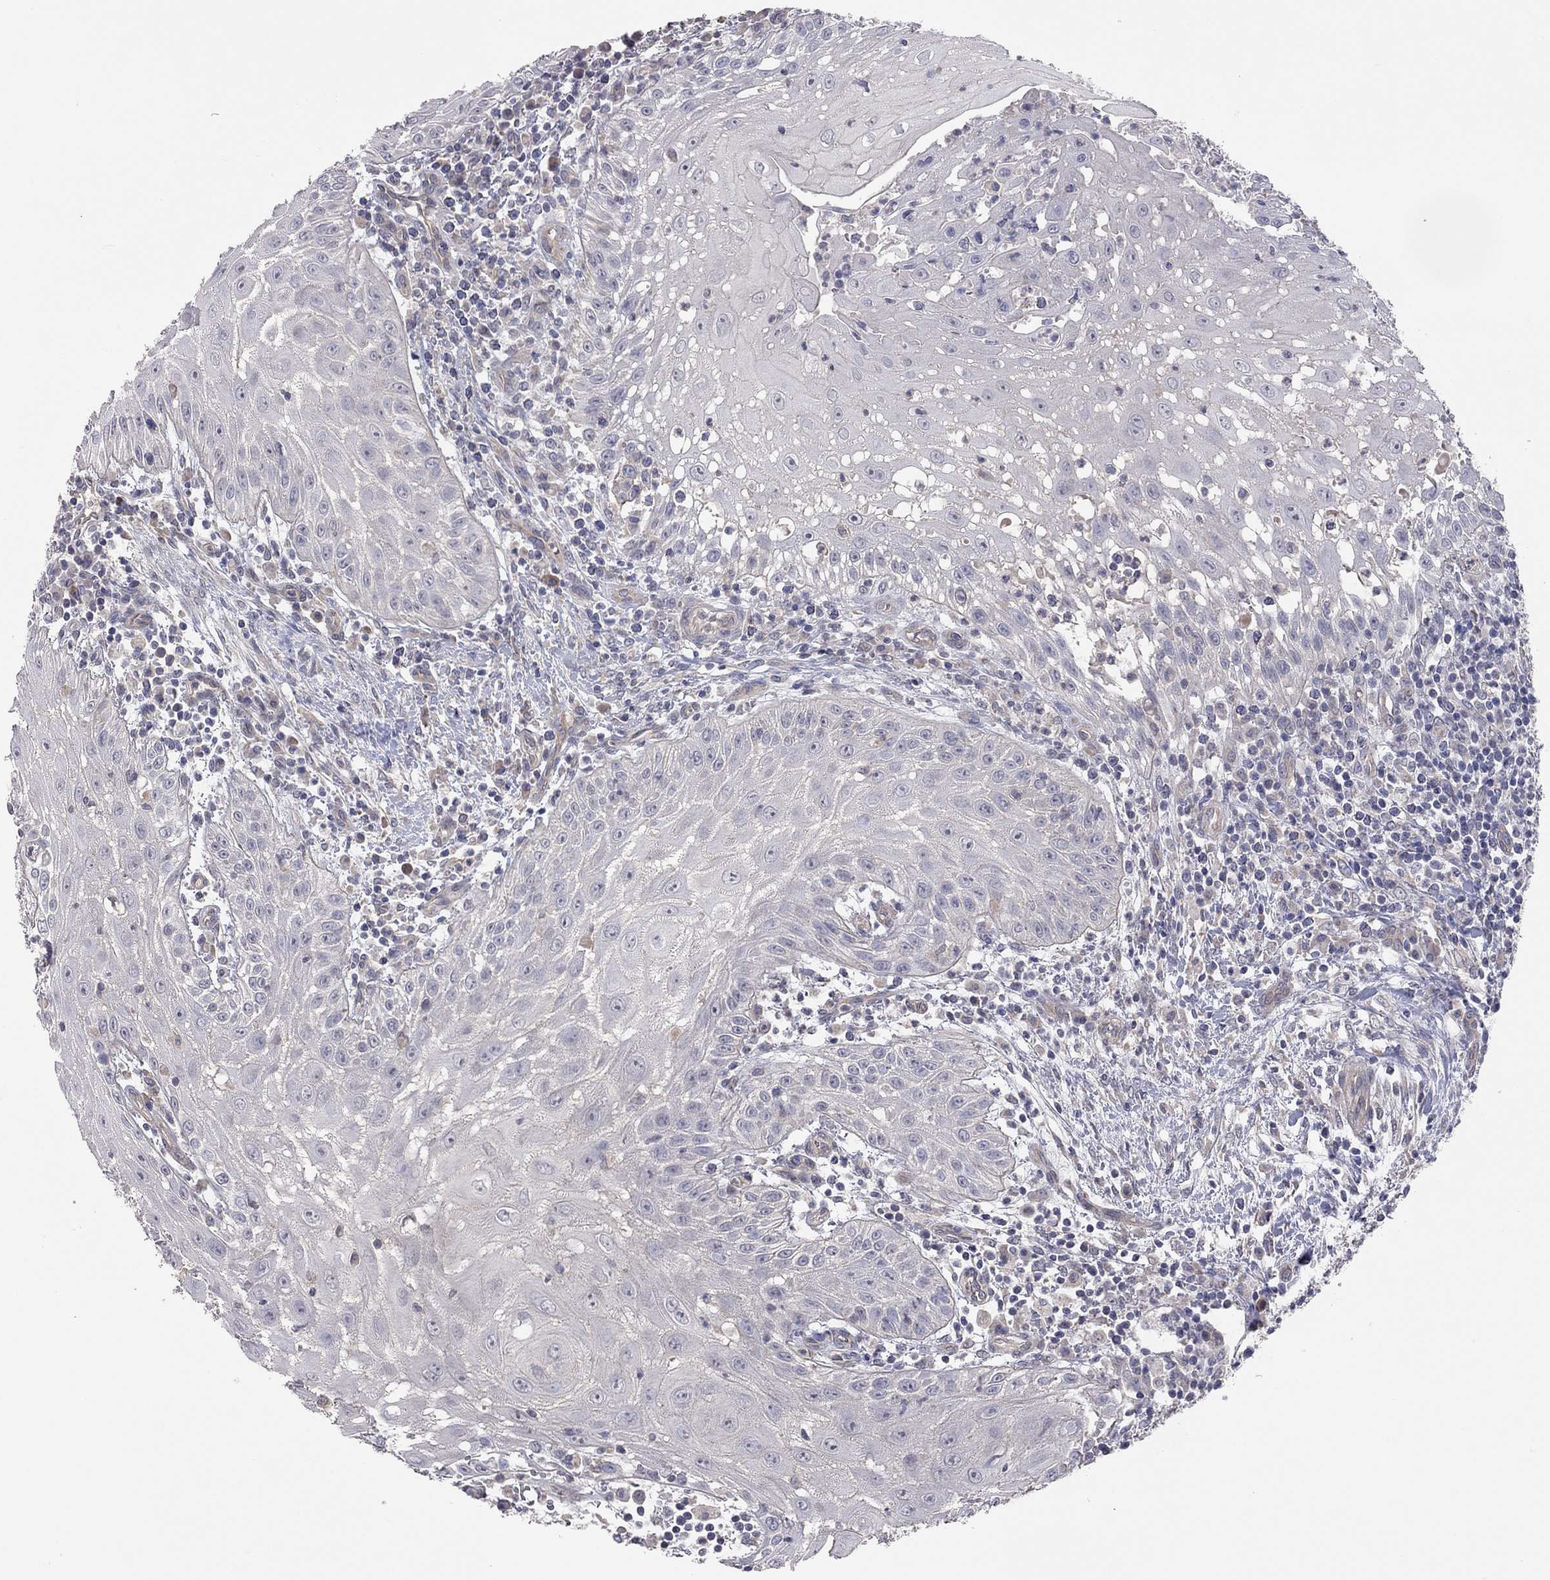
{"staining": {"intensity": "negative", "quantity": "none", "location": "none"}, "tissue": "head and neck cancer", "cell_type": "Tumor cells", "image_type": "cancer", "snomed": [{"axis": "morphology", "description": "Squamous cell carcinoma, NOS"}, {"axis": "topography", "description": "Oral tissue"}, {"axis": "topography", "description": "Head-Neck"}], "caption": "Immunohistochemistry photomicrograph of human squamous cell carcinoma (head and neck) stained for a protein (brown), which displays no staining in tumor cells. Nuclei are stained in blue.", "gene": "KCNB1", "patient": {"sex": "male", "age": 58}}